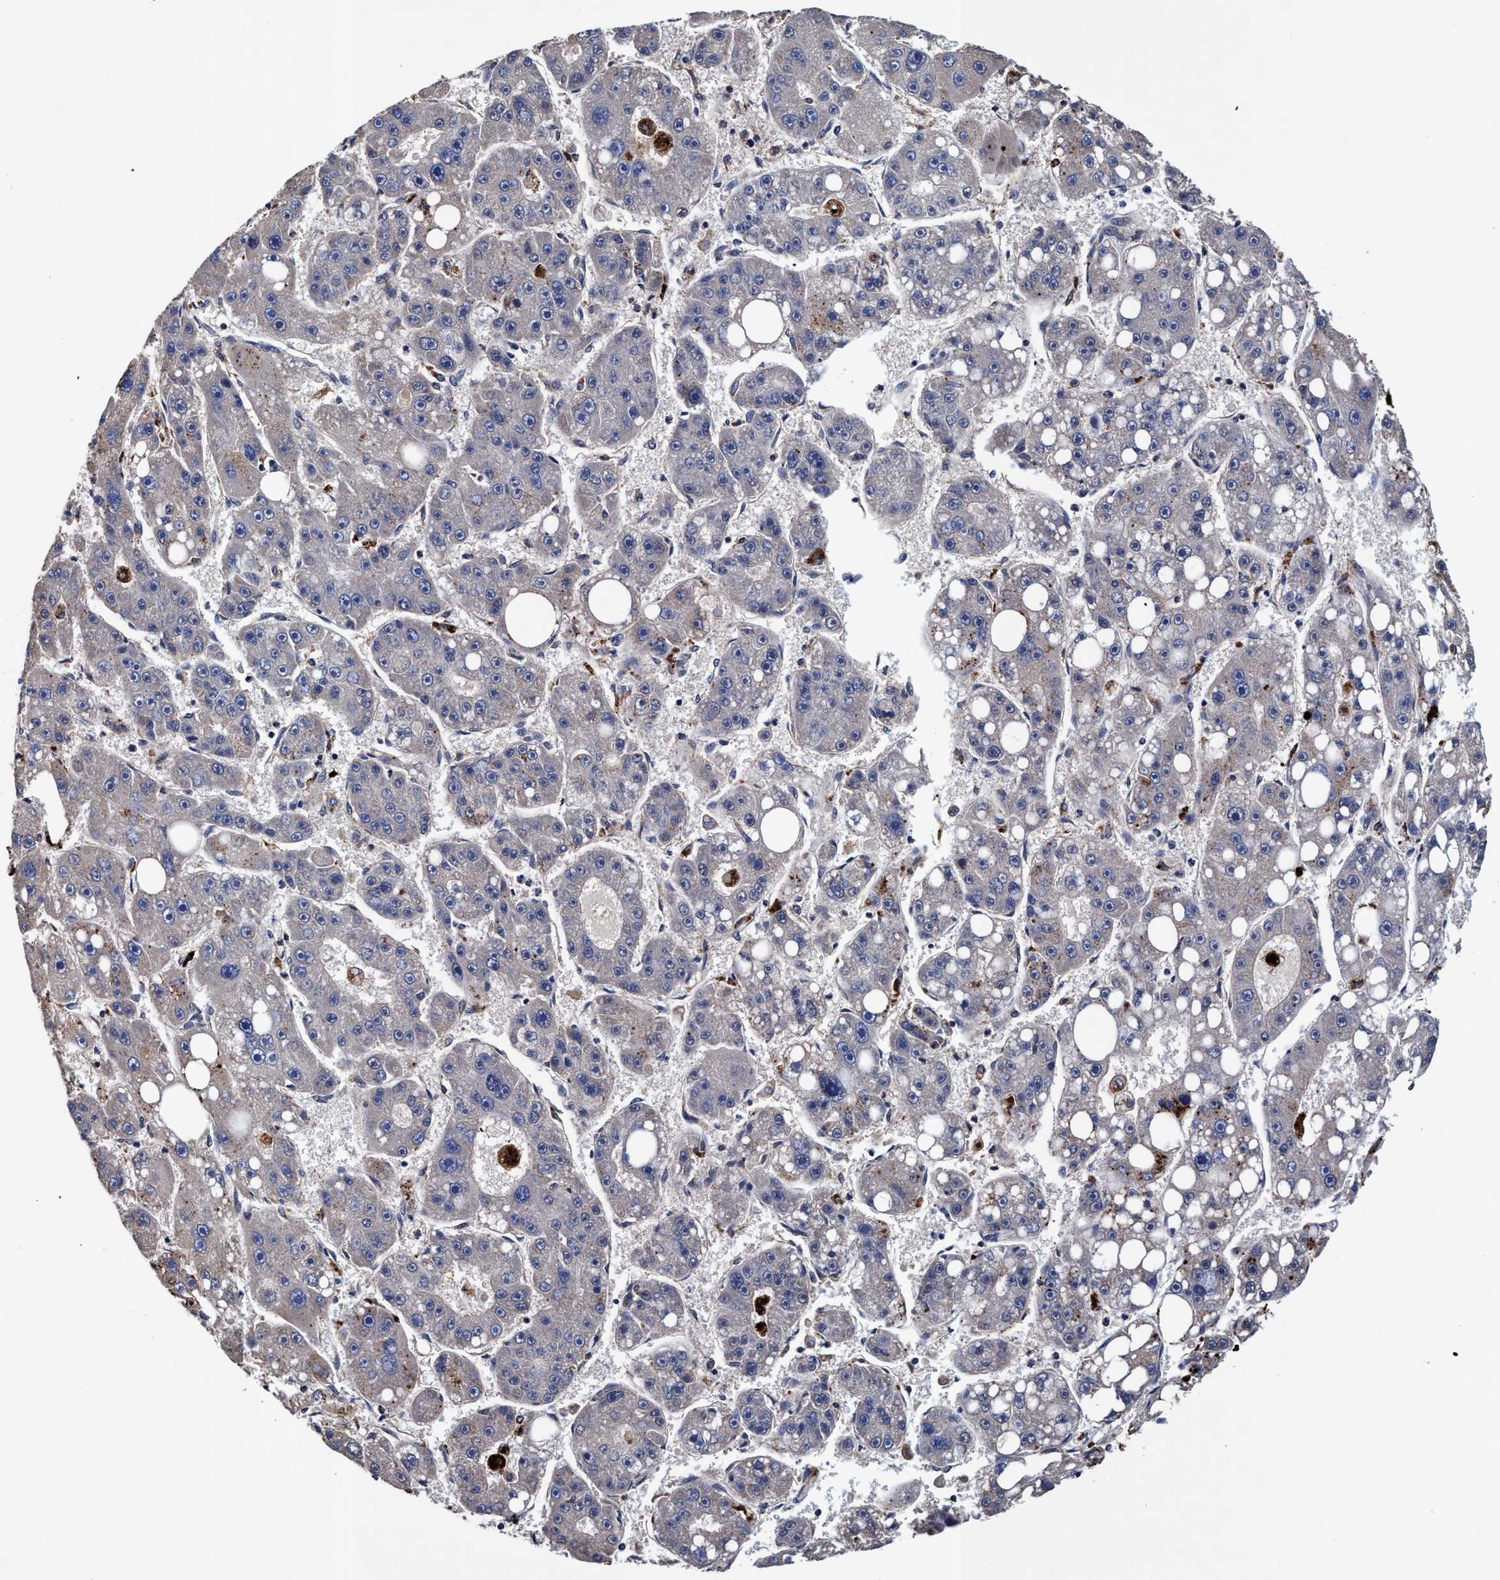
{"staining": {"intensity": "moderate", "quantity": "<25%", "location": "cytoplasmic/membranous"}, "tissue": "liver cancer", "cell_type": "Tumor cells", "image_type": "cancer", "snomed": [{"axis": "morphology", "description": "Carcinoma, Hepatocellular, NOS"}, {"axis": "topography", "description": "Liver"}], "caption": "Immunohistochemical staining of liver cancer demonstrates moderate cytoplasmic/membranous protein staining in about <25% of tumor cells. The staining was performed using DAB to visualize the protein expression in brown, while the nuclei were stained in blue with hematoxylin (Magnification: 20x).", "gene": "RNF208", "patient": {"sex": "female", "age": 61}}